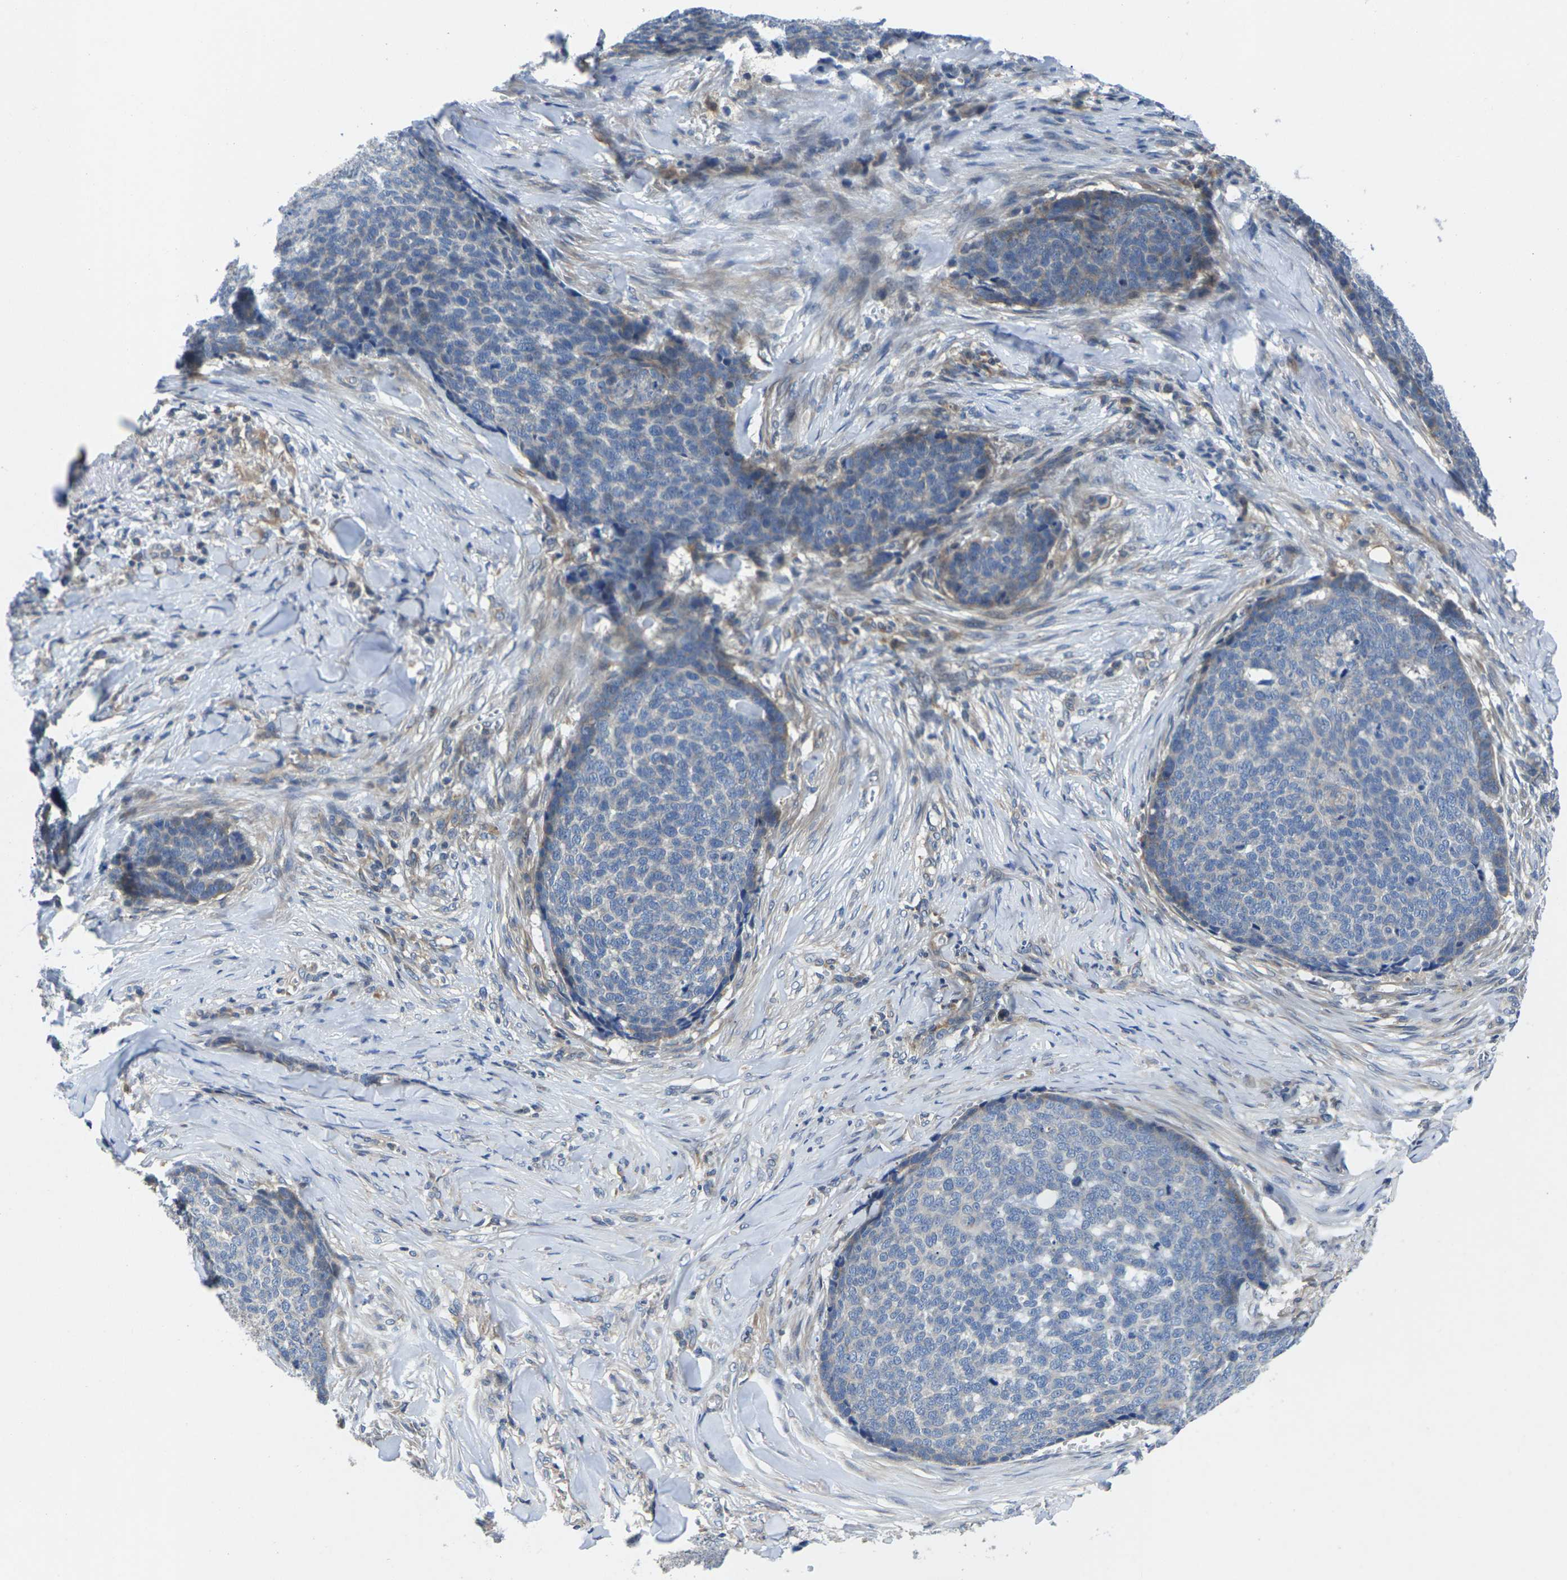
{"staining": {"intensity": "negative", "quantity": "none", "location": "none"}, "tissue": "skin cancer", "cell_type": "Tumor cells", "image_type": "cancer", "snomed": [{"axis": "morphology", "description": "Basal cell carcinoma"}, {"axis": "topography", "description": "Skin"}], "caption": "This is an immunohistochemistry histopathology image of skin cancer. There is no positivity in tumor cells.", "gene": "SCNN1A", "patient": {"sex": "male", "age": 84}}